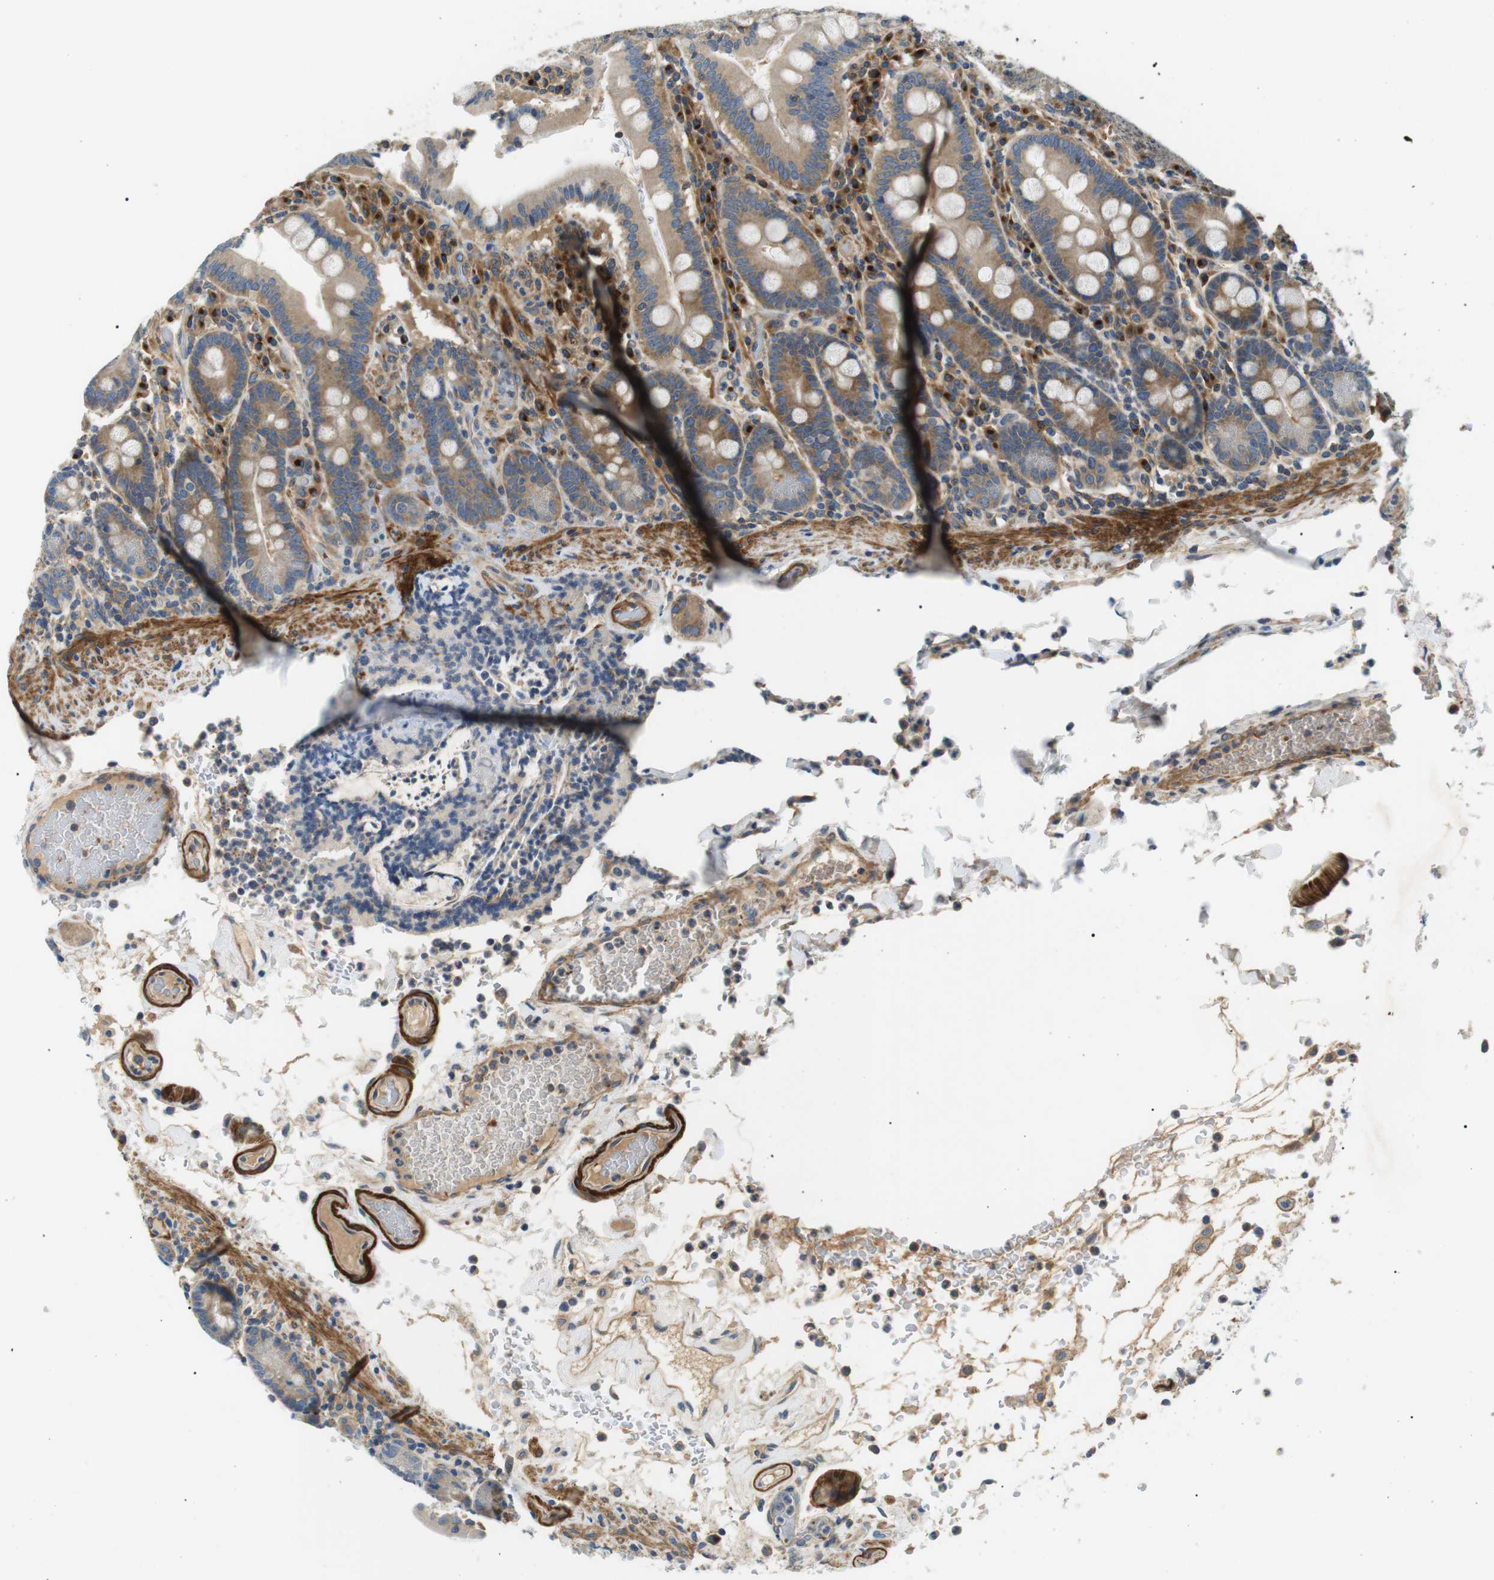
{"staining": {"intensity": "moderate", "quantity": "25%-75%", "location": "cytoplasmic/membranous"}, "tissue": "duodenum", "cell_type": "Glandular cells", "image_type": "normal", "snomed": [{"axis": "morphology", "description": "Normal tissue, NOS"}, {"axis": "topography", "description": "Small intestine, NOS"}], "caption": "This is a photomicrograph of immunohistochemistry (IHC) staining of normal duodenum, which shows moderate positivity in the cytoplasmic/membranous of glandular cells.", "gene": "DIPK1A", "patient": {"sex": "female", "age": 71}}